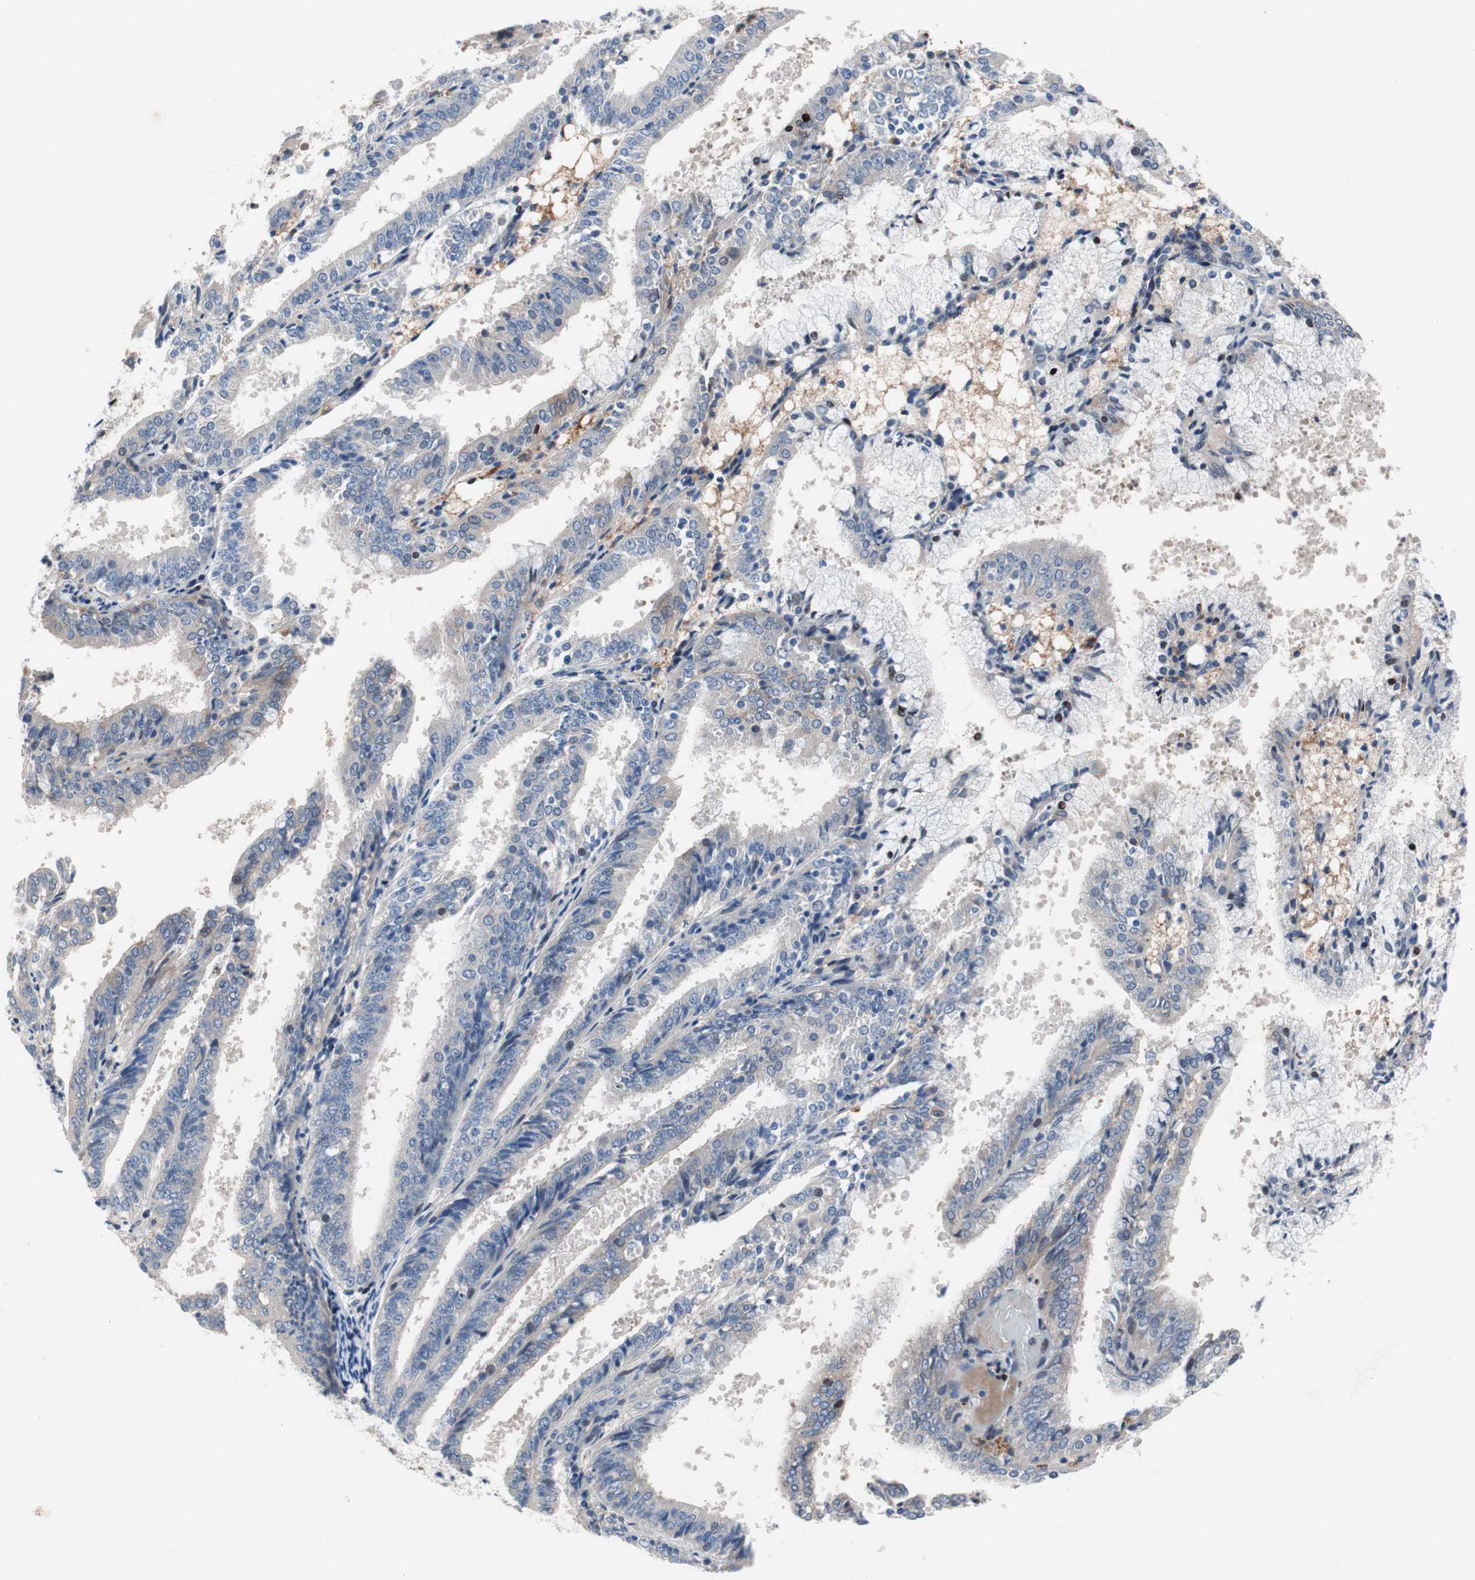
{"staining": {"intensity": "weak", "quantity": "<25%", "location": "cytoplasmic/membranous"}, "tissue": "endometrial cancer", "cell_type": "Tumor cells", "image_type": "cancer", "snomed": [{"axis": "morphology", "description": "Adenocarcinoma, NOS"}, {"axis": "topography", "description": "Endometrium"}], "caption": "Immunohistochemical staining of human endometrial cancer exhibits no significant positivity in tumor cells.", "gene": "MUTYH", "patient": {"sex": "female", "age": 63}}